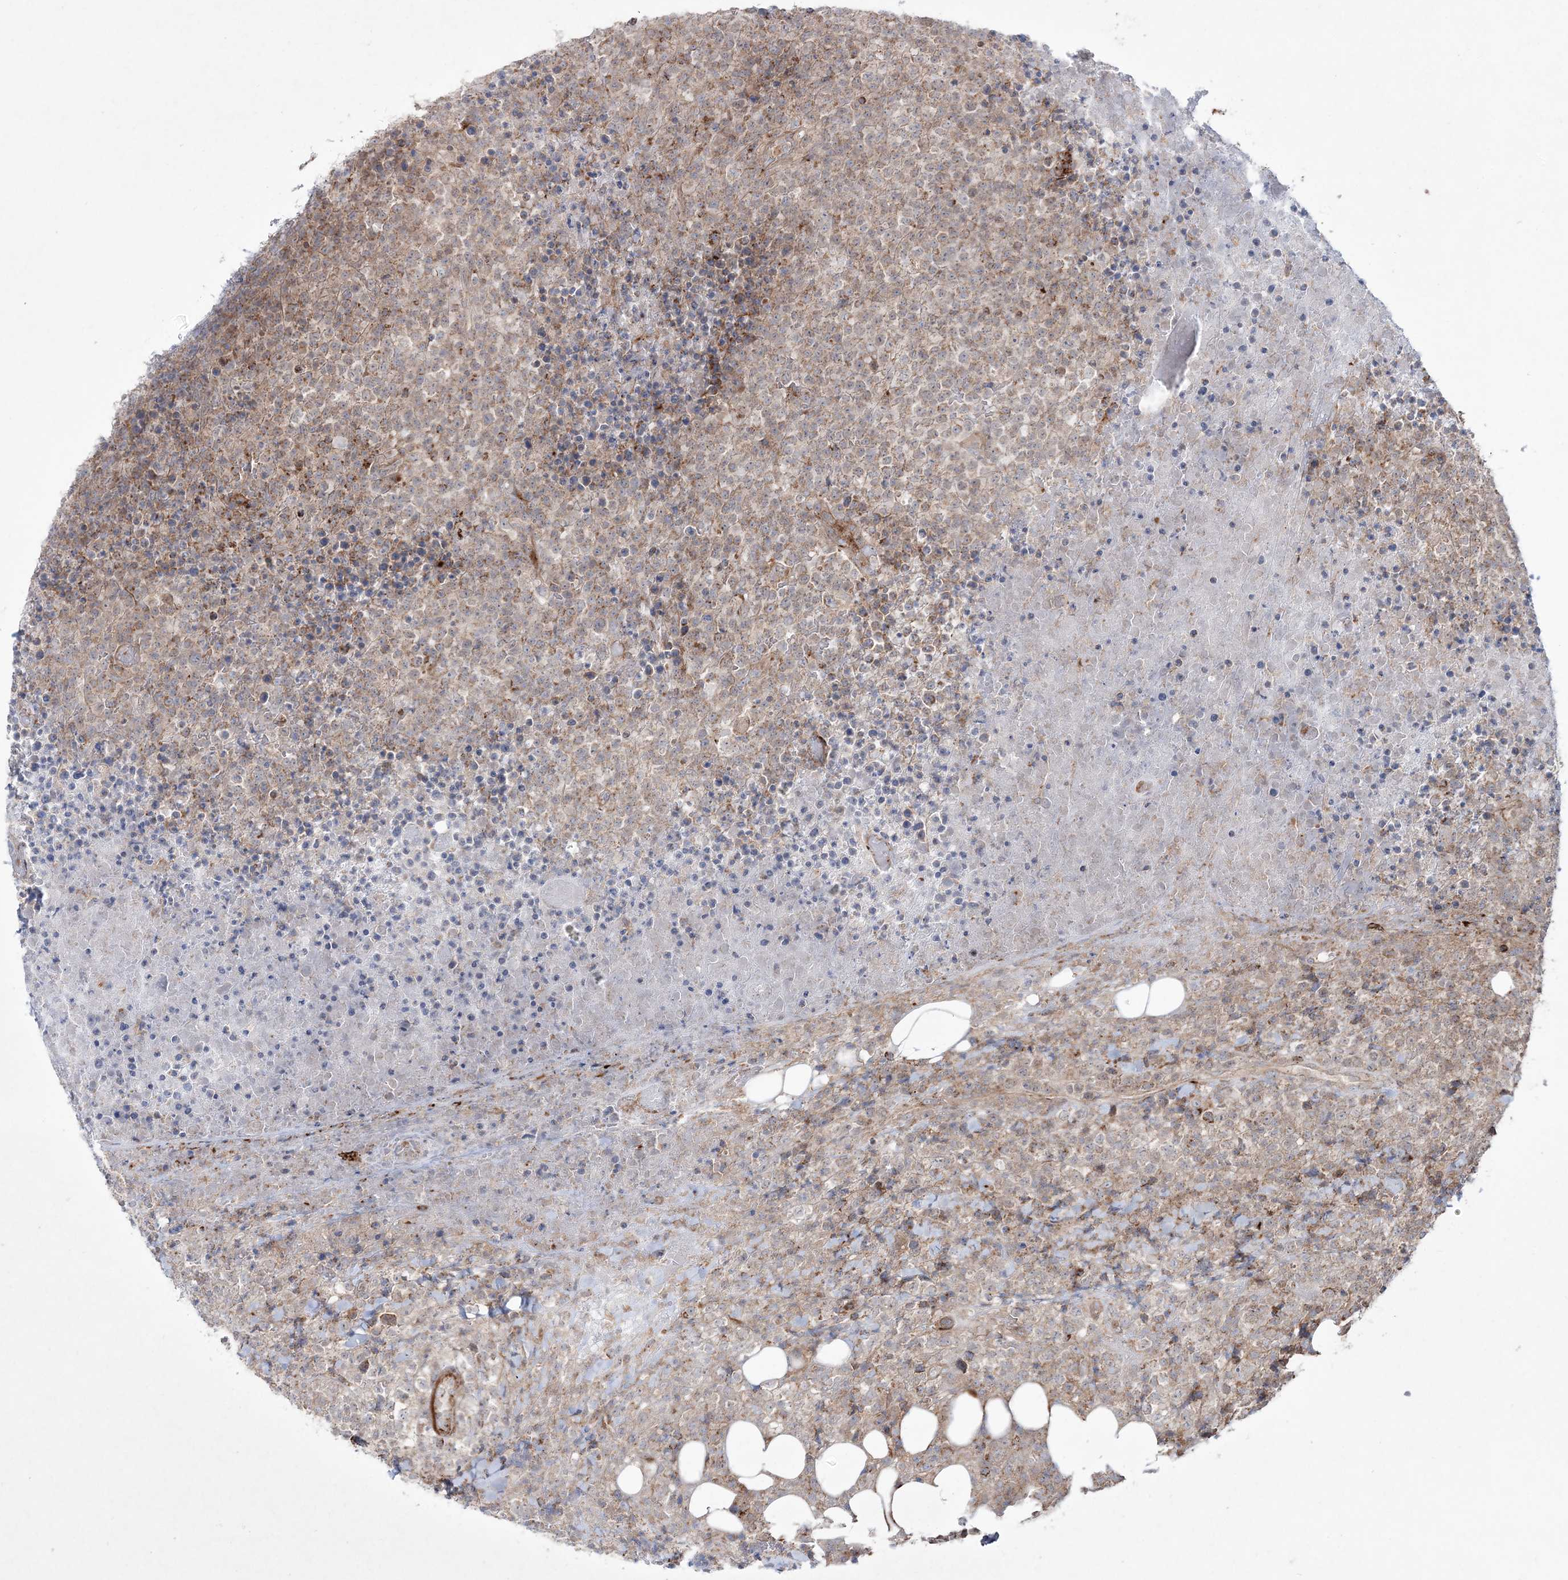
{"staining": {"intensity": "weak", "quantity": "25%-75%", "location": "cytoplasmic/membranous"}, "tissue": "lymphoma", "cell_type": "Tumor cells", "image_type": "cancer", "snomed": [{"axis": "morphology", "description": "Malignant lymphoma, non-Hodgkin's type, High grade"}, {"axis": "topography", "description": "Lymph node"}], "caption": "Weak cytoplasmic/membranous positivity for a protein is identified in approximately 25%-75% of tumor cells of high-grade malignant lymphoma, non-Hodgkin's type using immunohistochemistry.", "gene": "RICTOR", "patient": {"sex": "male", "age": 13}}